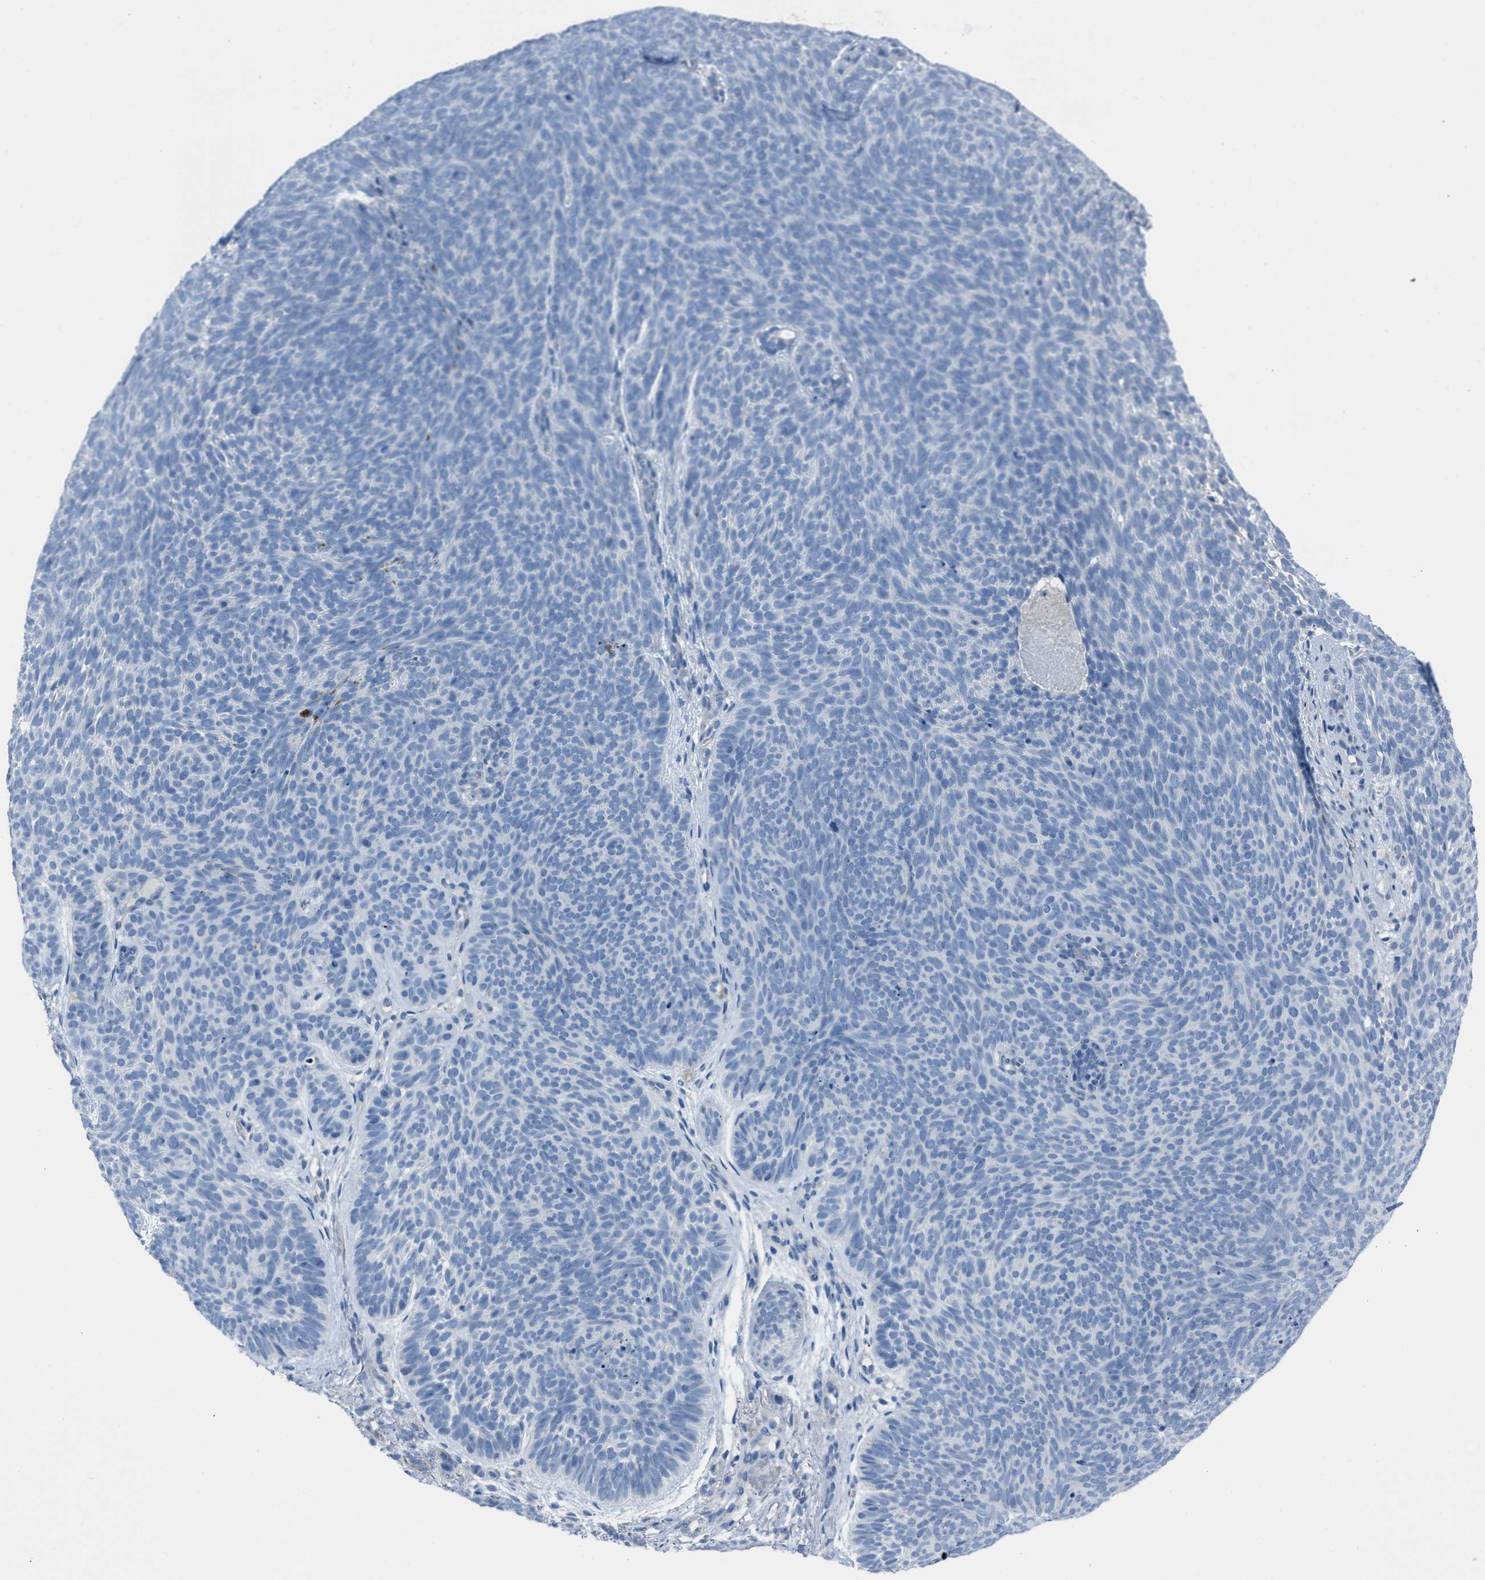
{"staining": {"intensity": "negative", "quantity": "none", "location": "none"}, "tissue": "skin cancer", "cell_type": "Tumor cells", "image_type": "cancer", "snomed": [{"axis": "morphology", "description": "Basal cell carcinoma"}, {"axis": "topography", "description": "Skin"}], "caption": "IHC histopathology image of skin basal cell carcinoma stained for a protein (brown), which demonstrates no positivity in tumor cells.", "gene": "SPATC1L", "patient": {"sex": "male", "age": 61}}